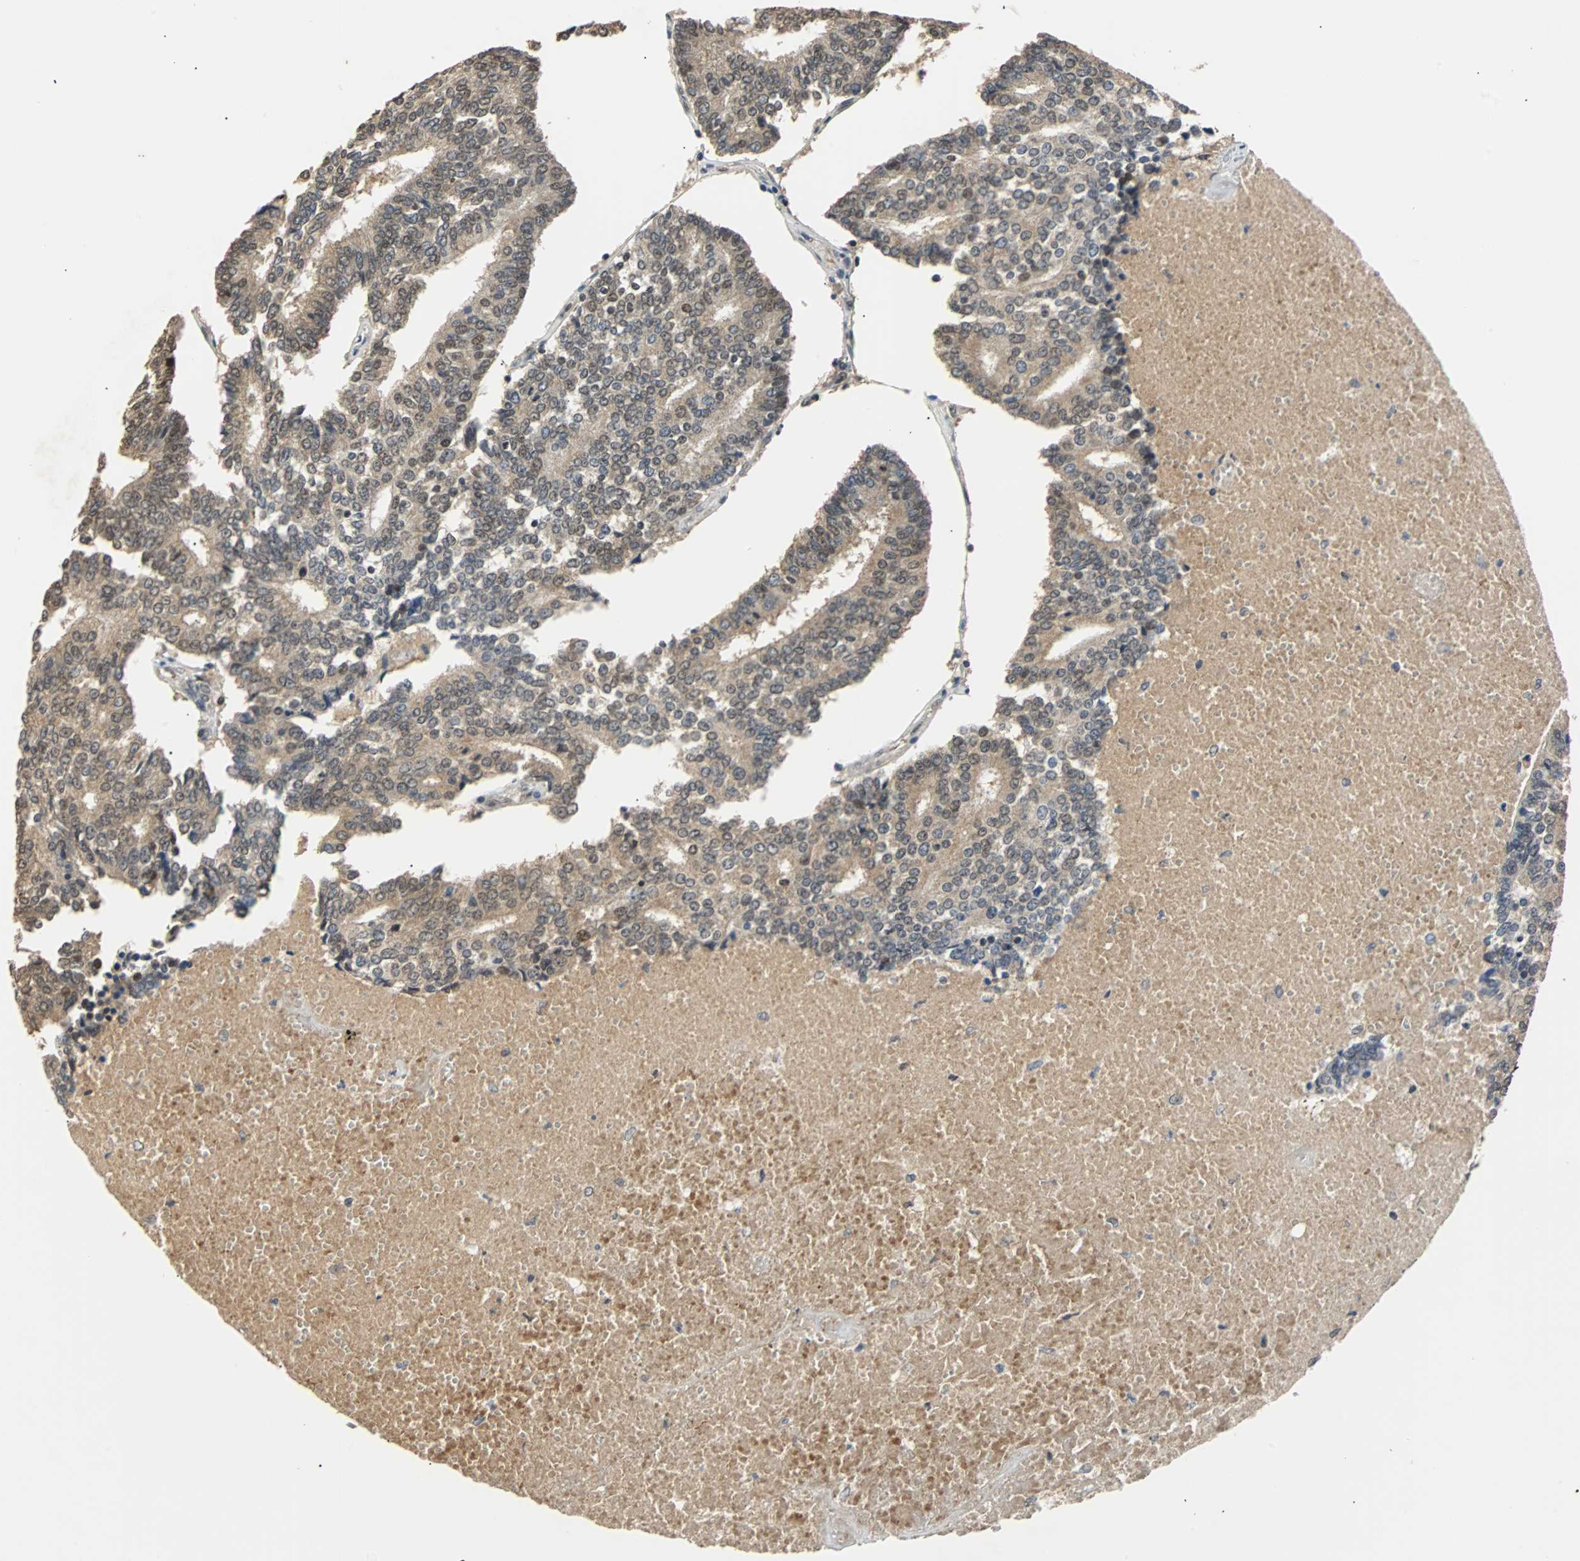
{"staining": {"intensity": "weak", "quantity": "<25%", "location": "nuclear"}, "tissue": "prostate cancer", "cell_type": "Tumor cells", "image_type": "cancer", "snomed": [{"axis": "morphology", "description": "Adenocarcinoma, High grade"}, {"axis": "topography", "description": "Prostate"}], "caption": "Prostate cancer was stained to show a protein in brown. There is no significant staining in tumor cells. The staining was performed using DAB to visualize the protein expression in brown, while the nuclei were stained in blue with hematoxylin (Magnification: 20x).", "gene": "PHC1", "patient": {"sex": "male", "age": 55}}